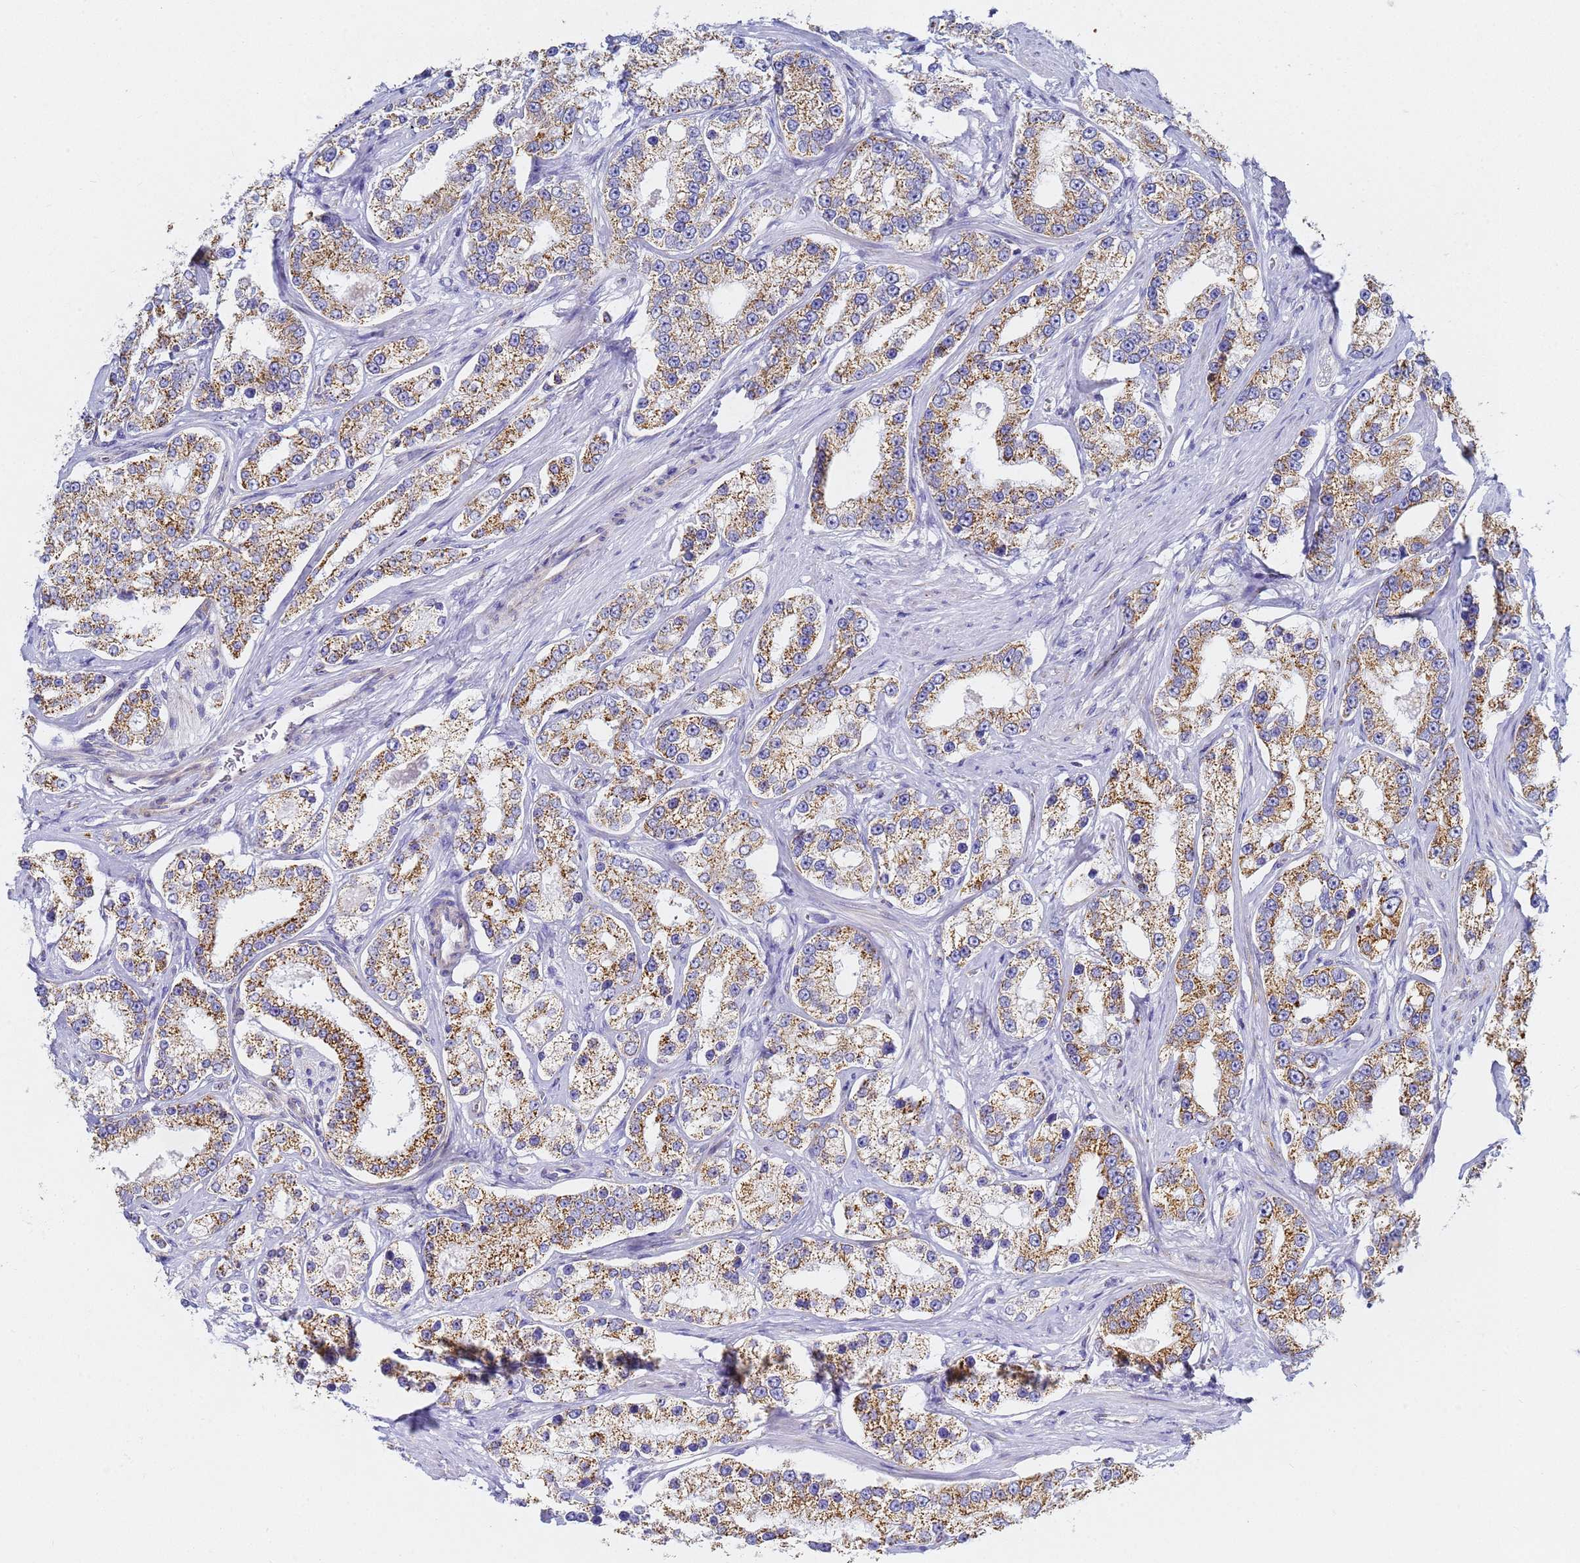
{"staining": {"intensity": "moderate", "quantity": ">75%", "location": "cytoplasmic/membranous"}, "tissue": "prostate cancer", "cell_type": "Tumor cells", "image_type": "cancer", "snomed": [{"axis": "morphology", "description": "Normal tissue, NOS"}, {"axis": "morphology", "description": "Adenocarcinoma, High grade"}, {"axis": "topography", "description": "Prostate"}], "caption": "Immunohistochemistry micrograph of human prostate high-grade adenocarcinoma stained for a protein (brown), which demonstrates medium levels of moderate cytoplasmic/membranous expression in about >75% of tumor cells.", "gene": "CNIH4", "patient": {"sex": "male", "age": 83}}